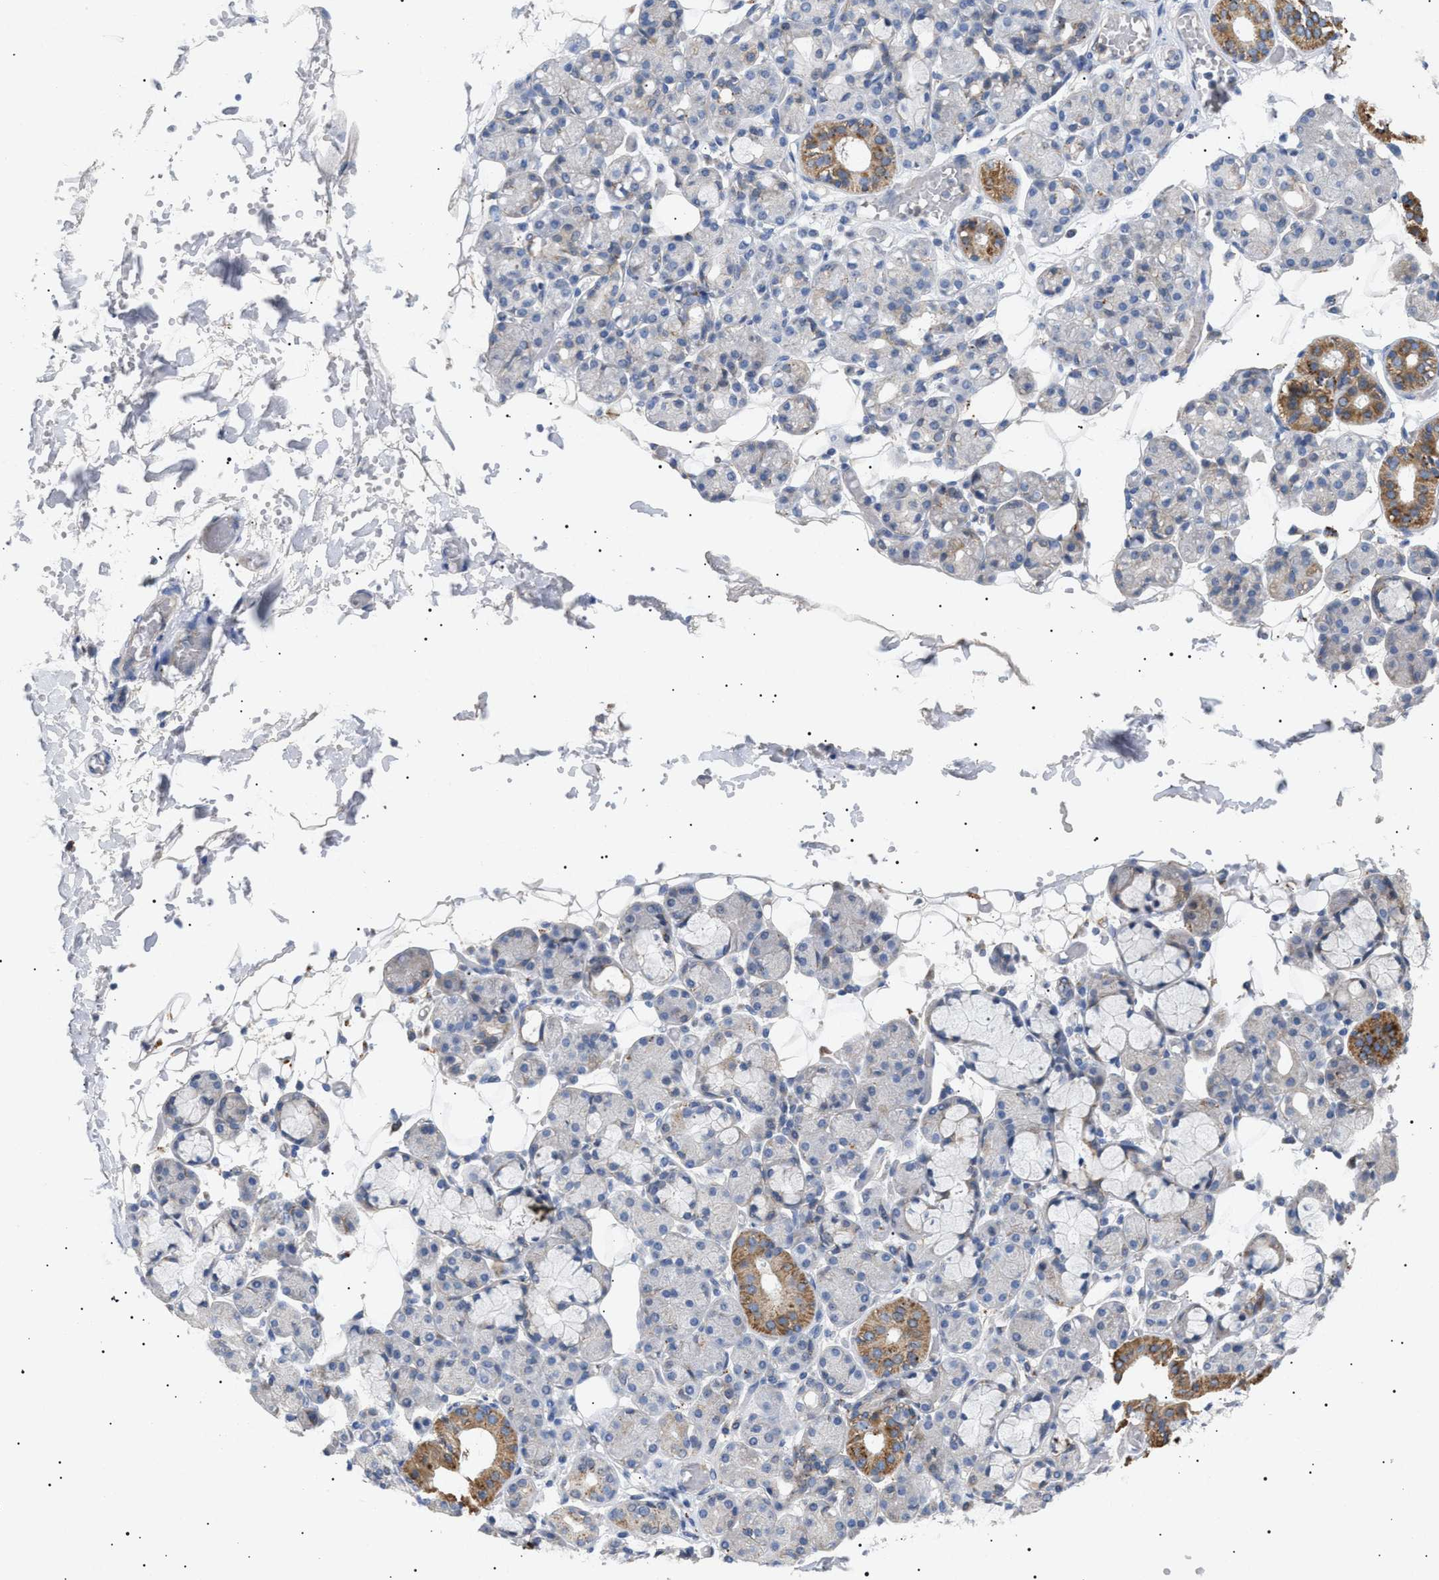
{"staining": {"intensity": "moderate", "quantity": "<25%", "location": "cytoplasmic/membranous"}, "tissue": "salivary gland", "cell_type": "Glandular cells", "image_type": "normal", "snomed": [{"axis": "morphology", "description": "Normal tissue, NOS"}, {"axis": "topography", "description": "Salivary gland"}], "caption": "Protein expression analysis of unremarkable salivary gland demonstrates moderate cytoplasmic/membranous staining in approximately <25% of glandular cells.", "gene": "SIRT5", "patient": {"sex": "male", "age": 63}}